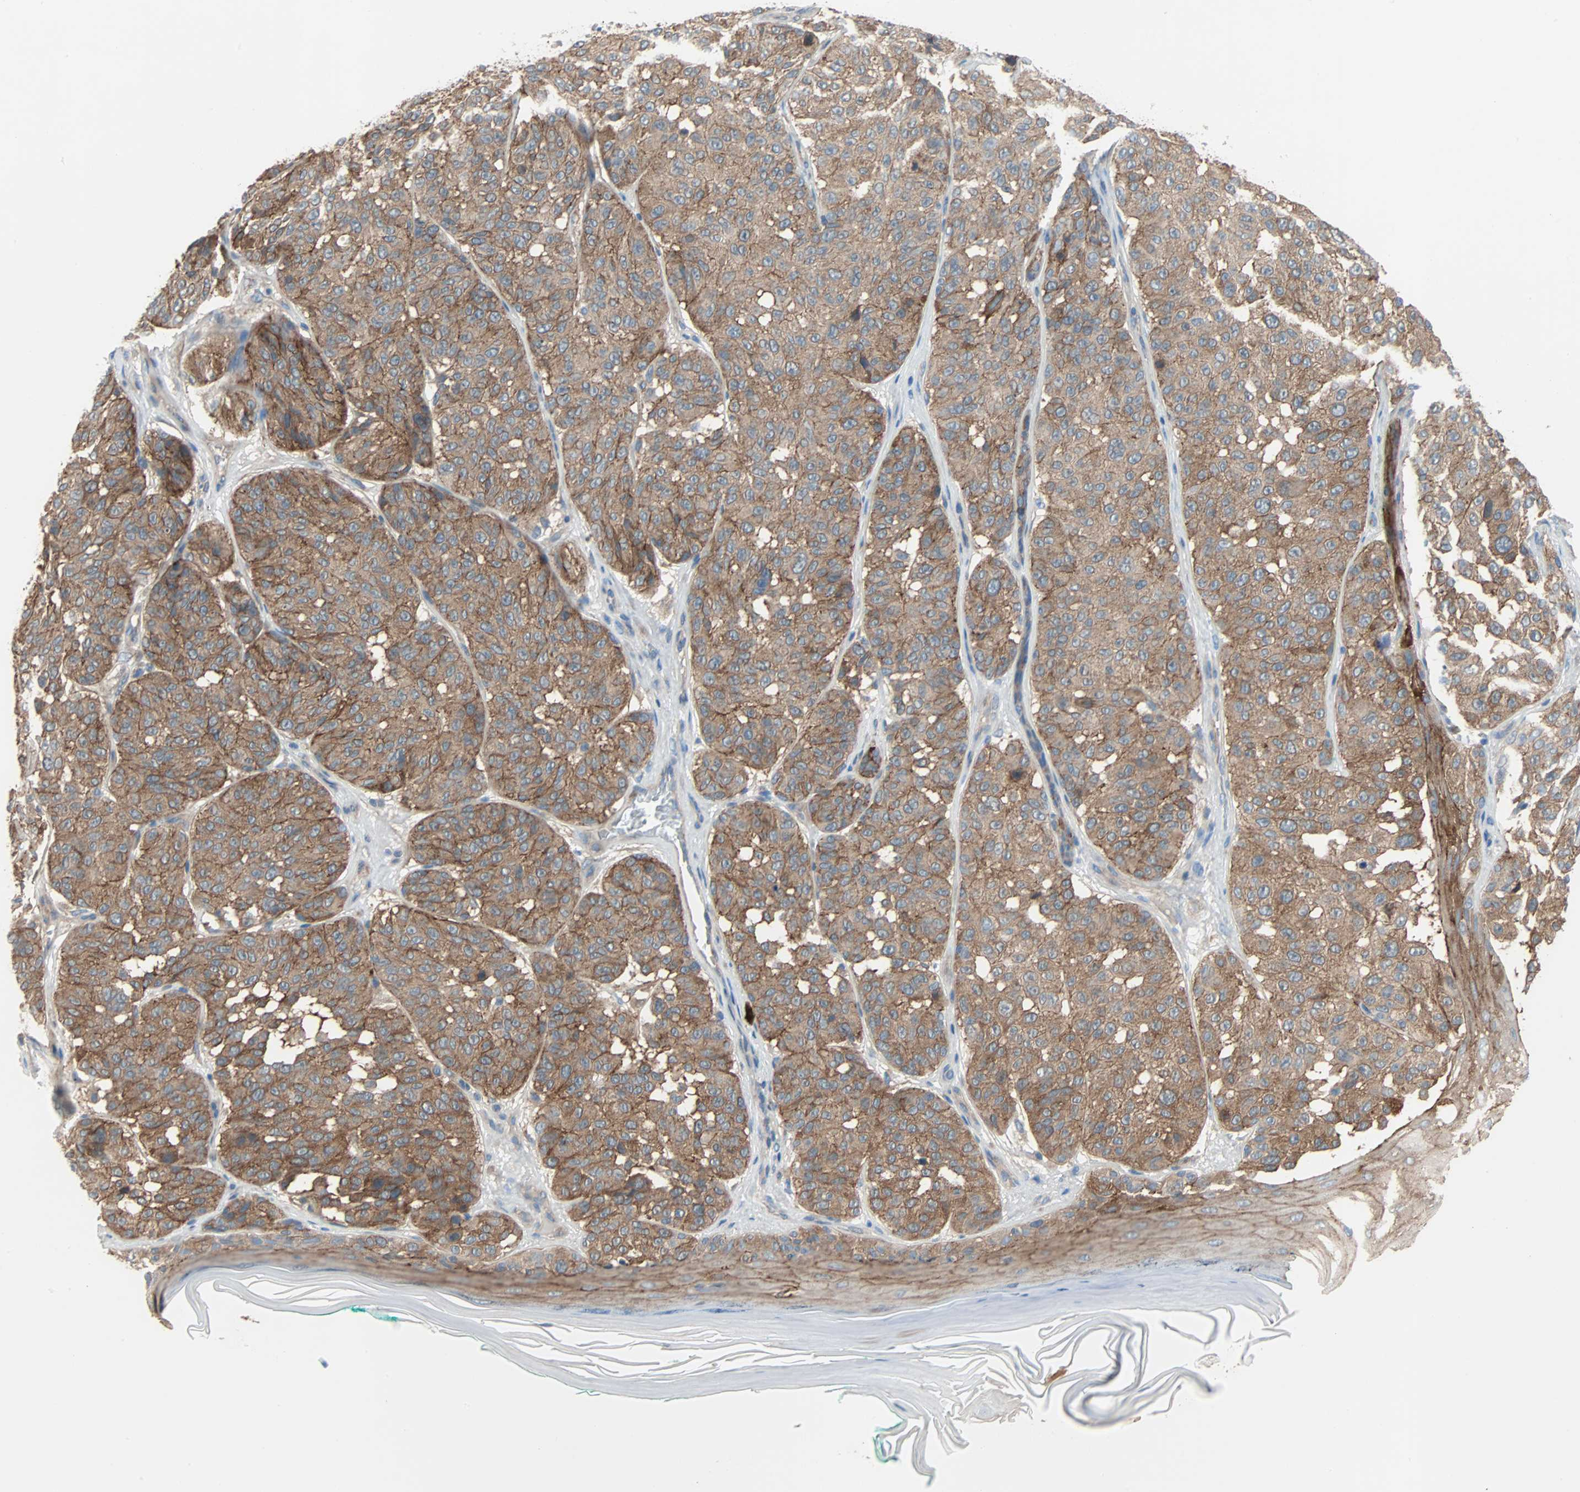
{"staining": {"intensity": "strong", "quantity": ">75%", "location": "cytoplasmic/membranous"}, "tissue": "melanoma", "cell_type": "Tumor cells", "image_type": "cancer", "snomed": [{"axis": "morphology", "description": "Malignant melanoma, NOS"}, {"axis": "topography", "description": "Skin"}], "caption": "DAB (3,3'-diaminobenzidine) immunohistochemical staining of human malignant melanoma demonstrates strong cytoplasmic/membranous protein staining in approximately >75% of tumor cells.", "gene": "TNFRSF12A", "patient": {"sex": "female", "age": 46}}